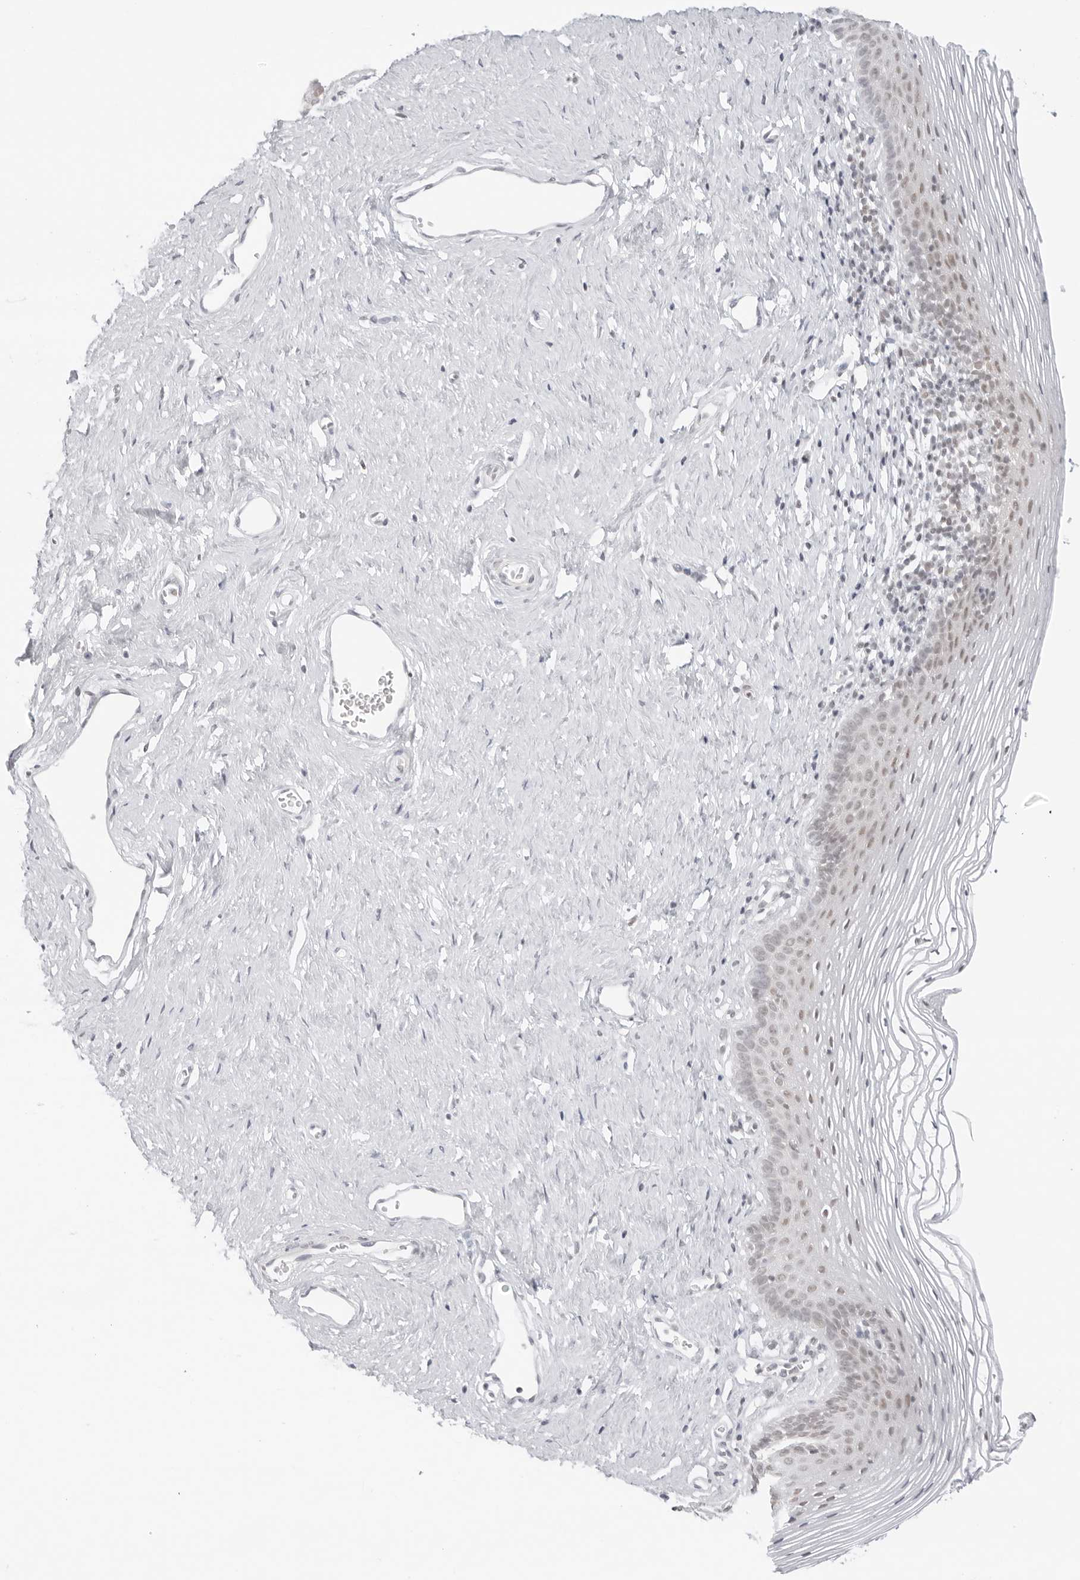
{"staining": {"intensity": "weak", "quantity": ">75%", "location": "nuclear"}, "tissue": "vagina", "cell_type": "Squamous epithelial cells", "image_type": "normal", "snomed": [{"axis": "morphology", "description": "Normal tissue, NOS"}, {"axis": "topography", "description": "Vagina"}], "caption": "The immunohistochemical stain highlights weak nuclear staining in squamous epithelial cells of normal vagina. (DAB (3,3'-diaminobenzidine) IHC, brown staining for protein, blue staining for nuclei).", "gene": "TCIM", "patient": {"sex": "female", "age": 32}}